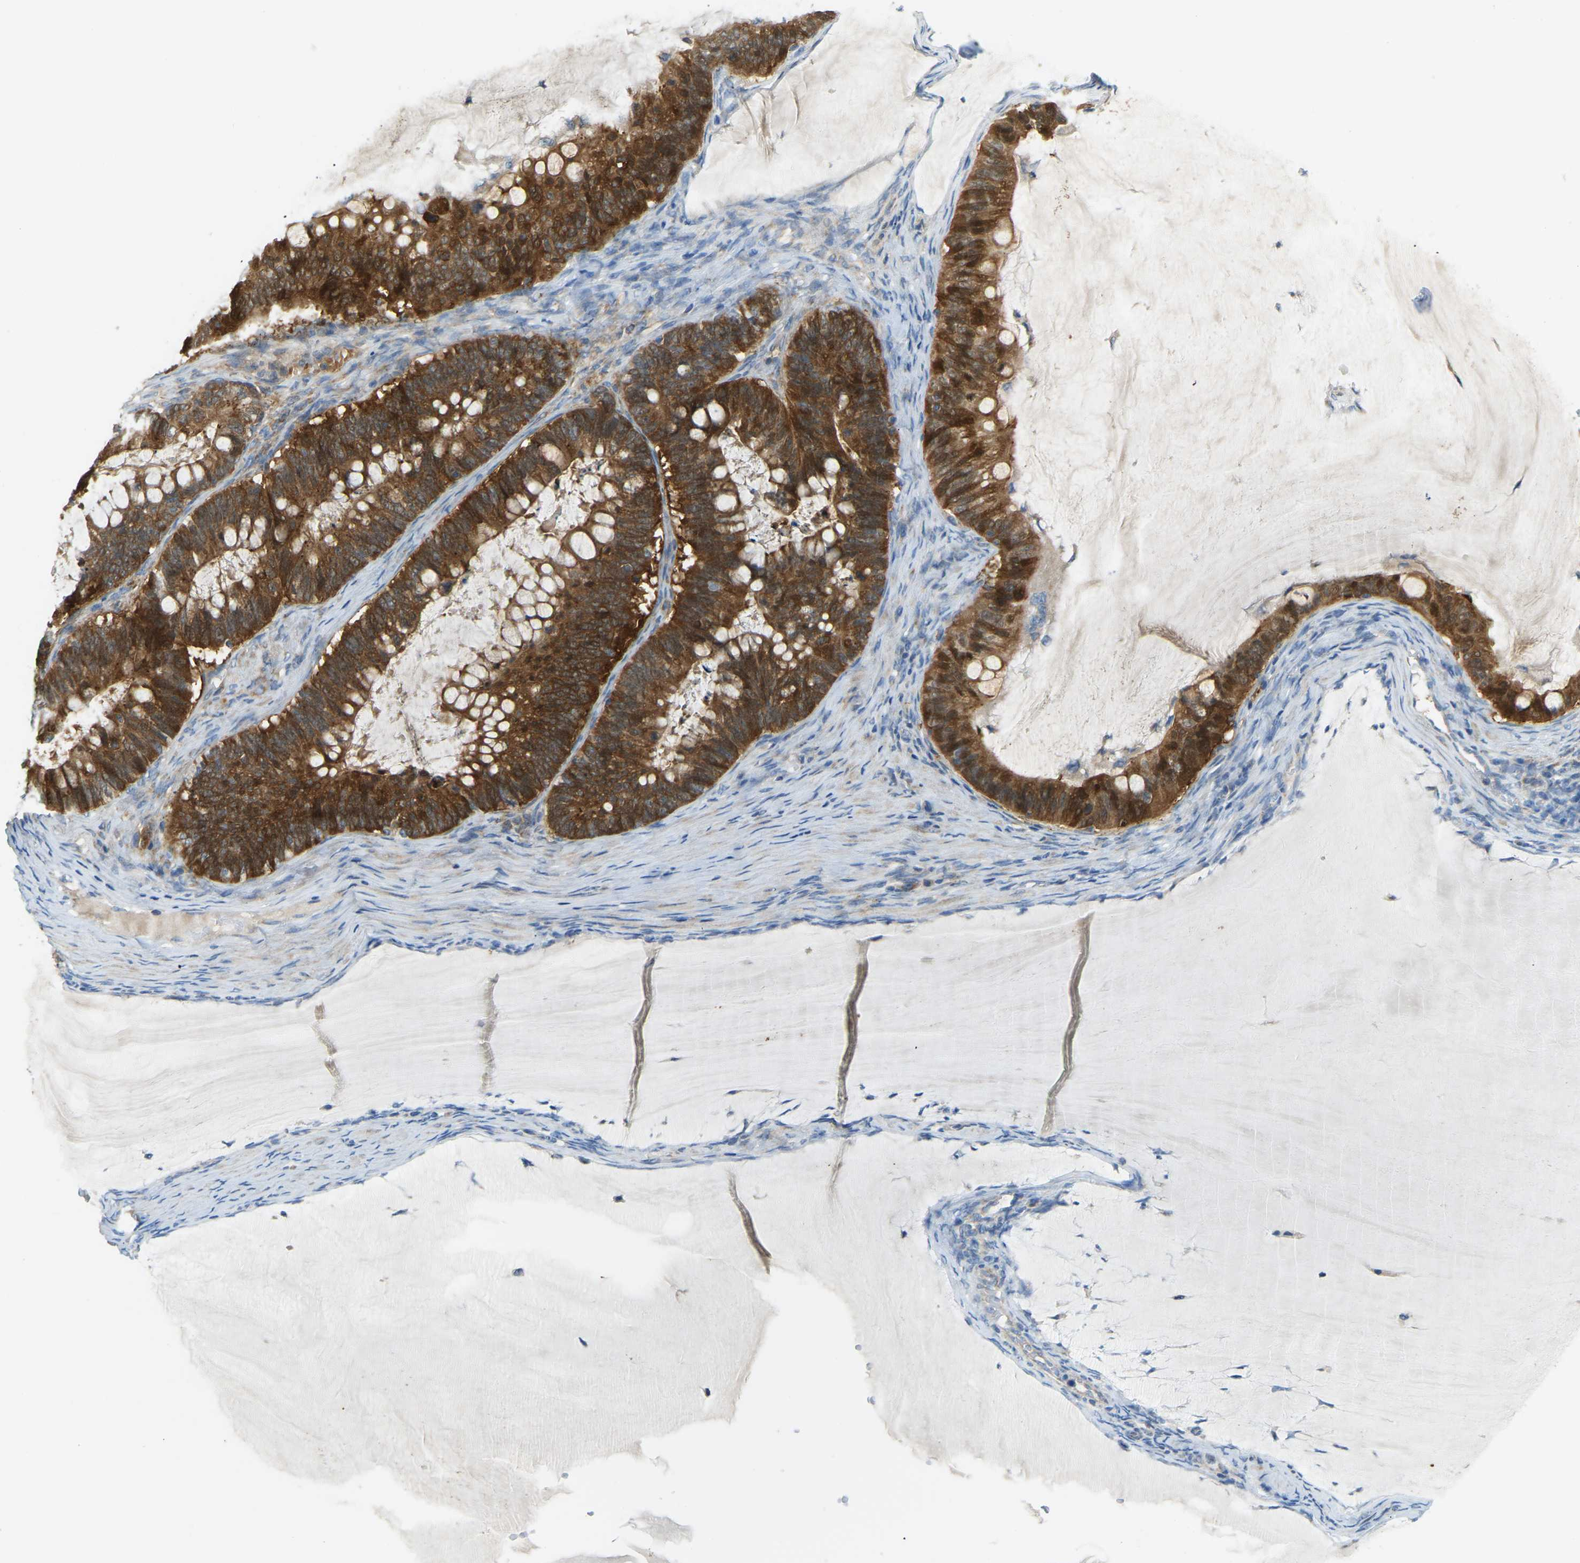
{"staining": {"intensity": "strong", "quantity": ">75%", "location": "cytoplasmic/membranous"}, "tissue": "ovarian cancer", "cell_type": "Tumor cells", "image_type": "cancer", "snomed": [{"axis": "morphology", "description": "Cystadenocarcinoma, mucinous, NOS"}, {"axis": "topography", "description": "Ovary"}], "caption": "IHC (DAB (3,3'-diaminobenzidine)) staining of mucinous cystadenocarcinoma (ovarian) displays strong cytoplasmic/membranous protein staining in approximately >75% of tumor cells.", "gene": "GDA", "patient": {"sex": "female", "age": 61}}